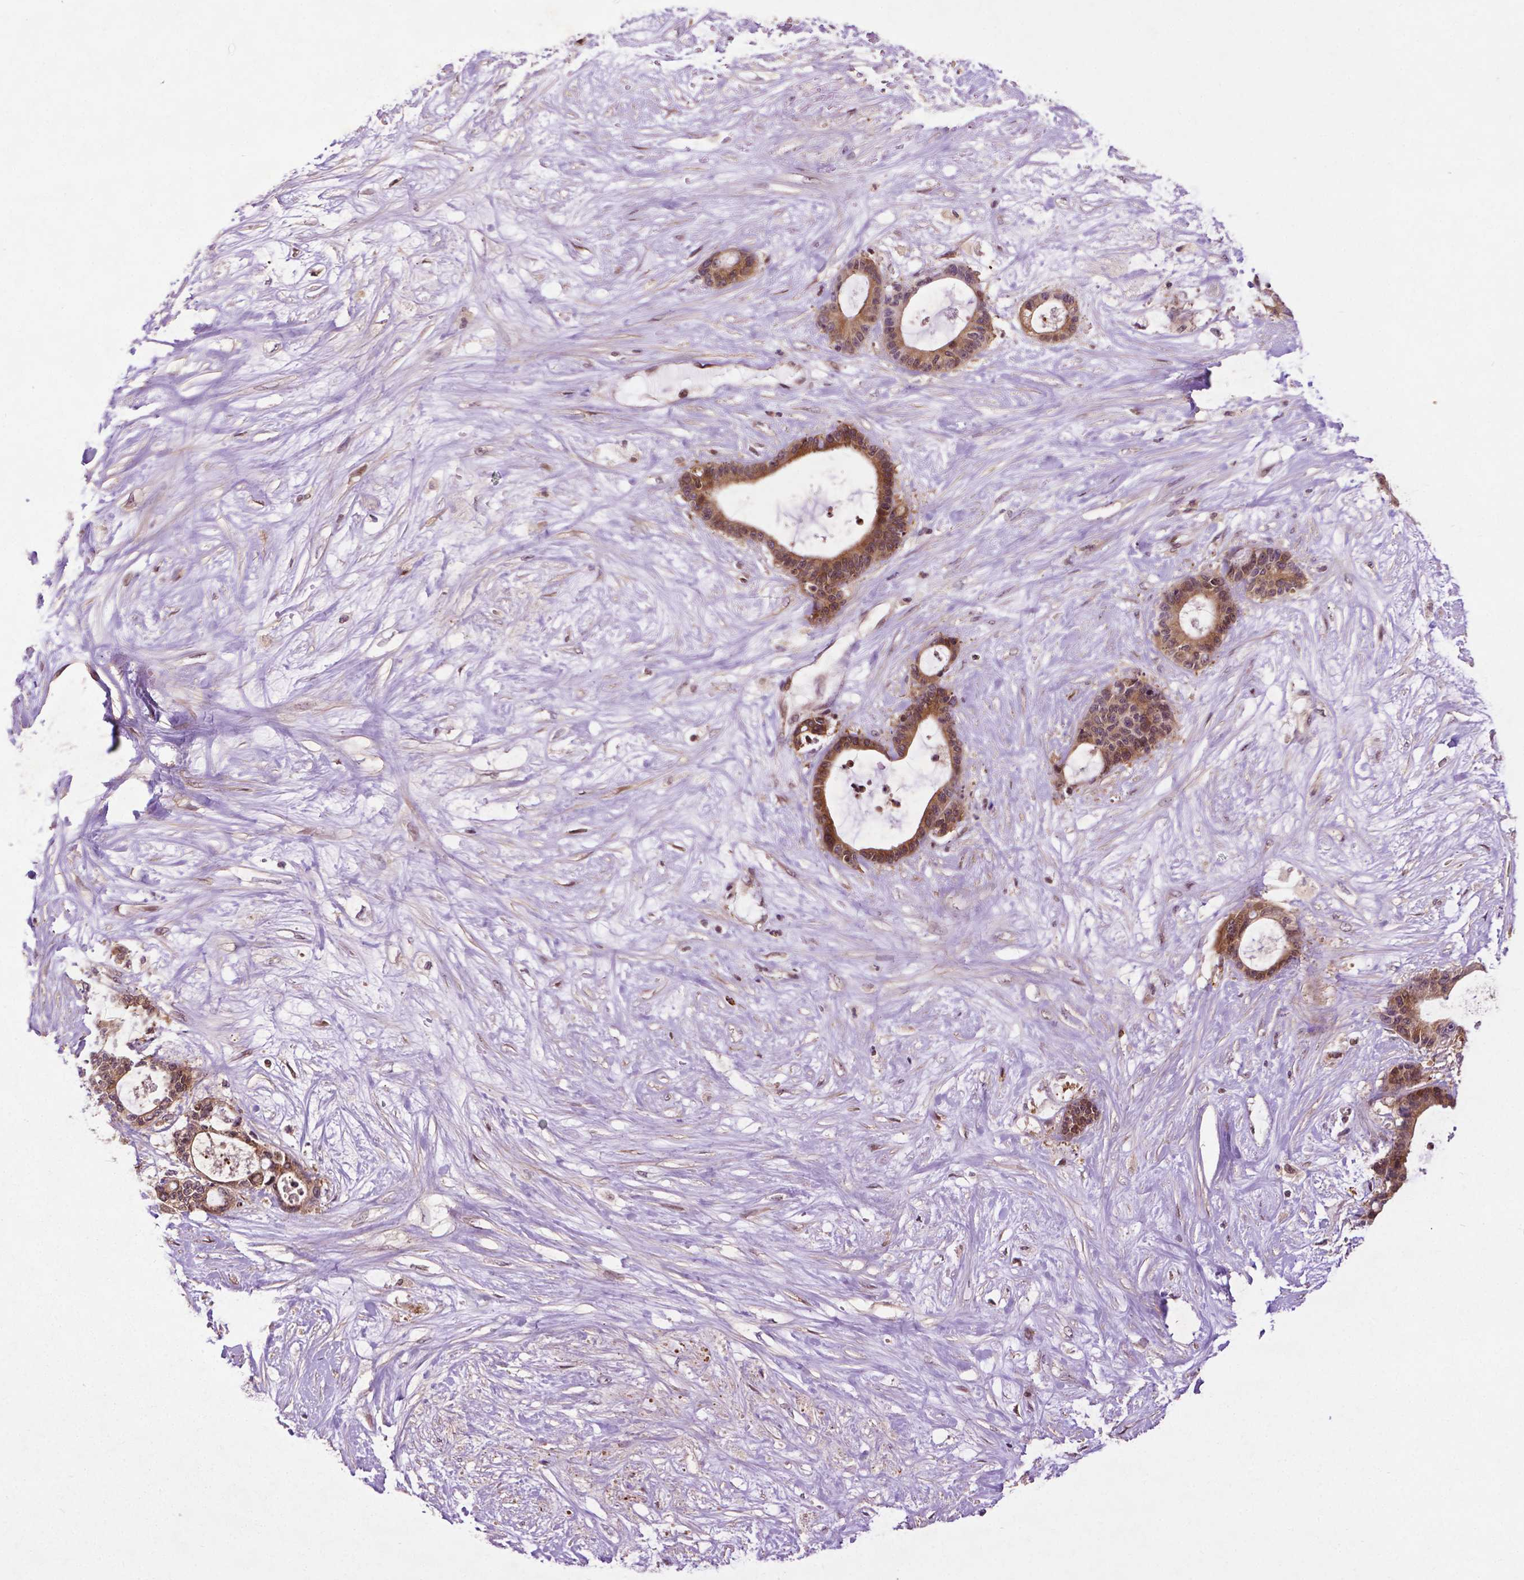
{"staining": {"intensity": "weak", "quantity": ">75%", "location": "cytoplasmic/membranous,nuclear"}, "tissue": "liver cancer", "cell_type": "Tumor cells", "image_type": "cancer", "snomed": [{"axis": "morphology", "description": "Normal tissue, NOS"}, {"axis": "morphology", "description": "Cholangiocarcinoma"}, {"axis": "topography", "description": "Liver"}, {"axis": "topography", "description": "Peripheral nerve tissue"}], "caption": "Immunohistochemical staining of liver cancer shows low levels of weak cytoplasmic/membranous and nuclear protein staining in approximately >75% of tumor cells.", "gene": "TMX2", "patient": {"sex": "female", "age": 73}}